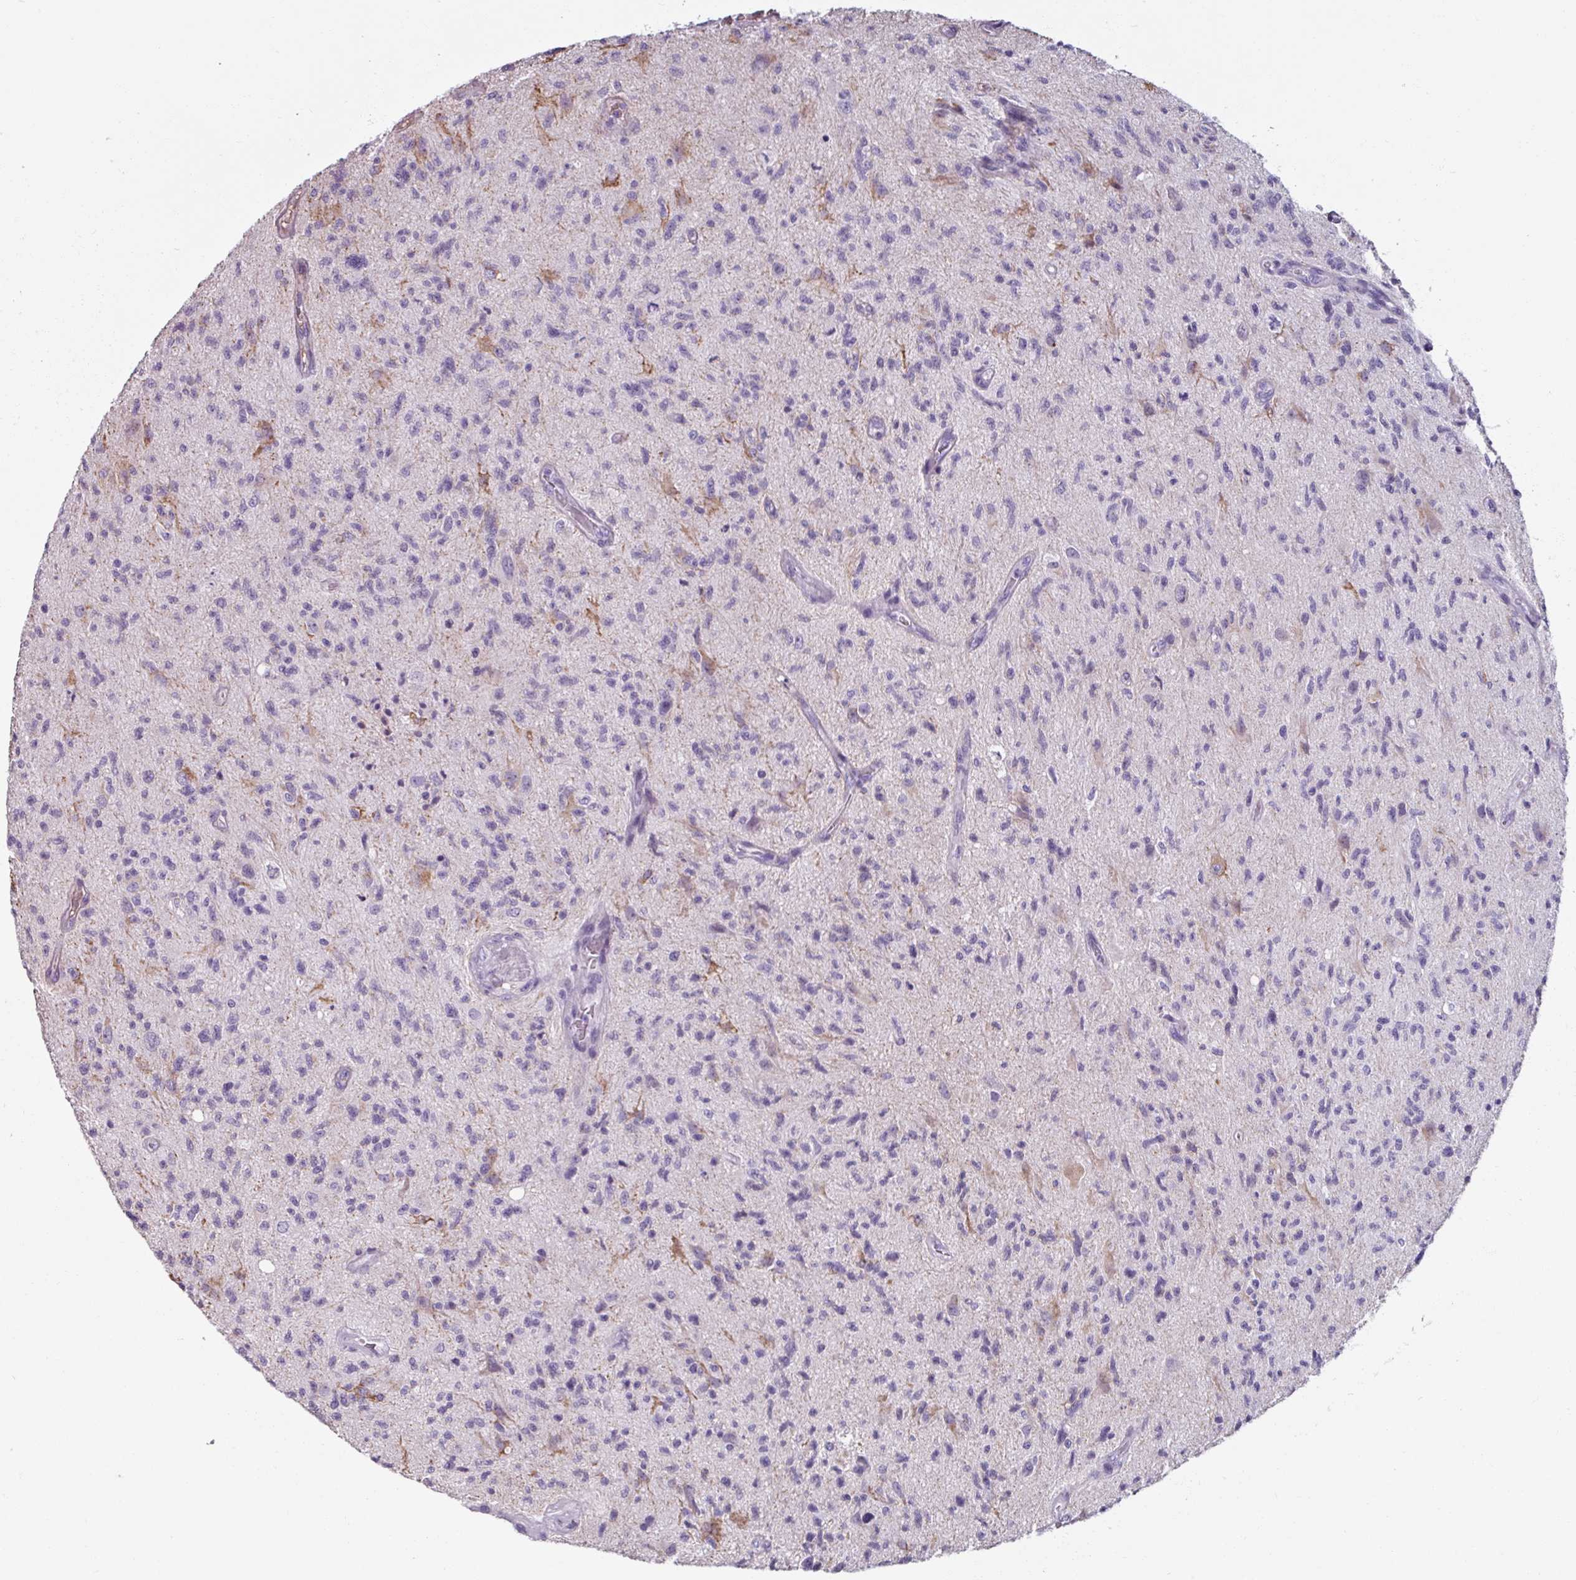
{"staining": {"intensity": "negative", "quantity": "none", "location": "none"}, "tissue": "glioma", "cell_type": "Tumor cells", "image_type": "cancer", "snomed": [{"axis": "morphology", "description": "Glioma, malignant, High grade"}, {"axis": "topography", "description": "Brain"}], "caption": "Protein analysis of glioma exhibits no significant positivity in tumor cells. (DAB immunohistochemistry (IHC) with hematoxylin counter stain).", "gene": "SPESP1", "patient": {"sex": "male", "age": 67}}